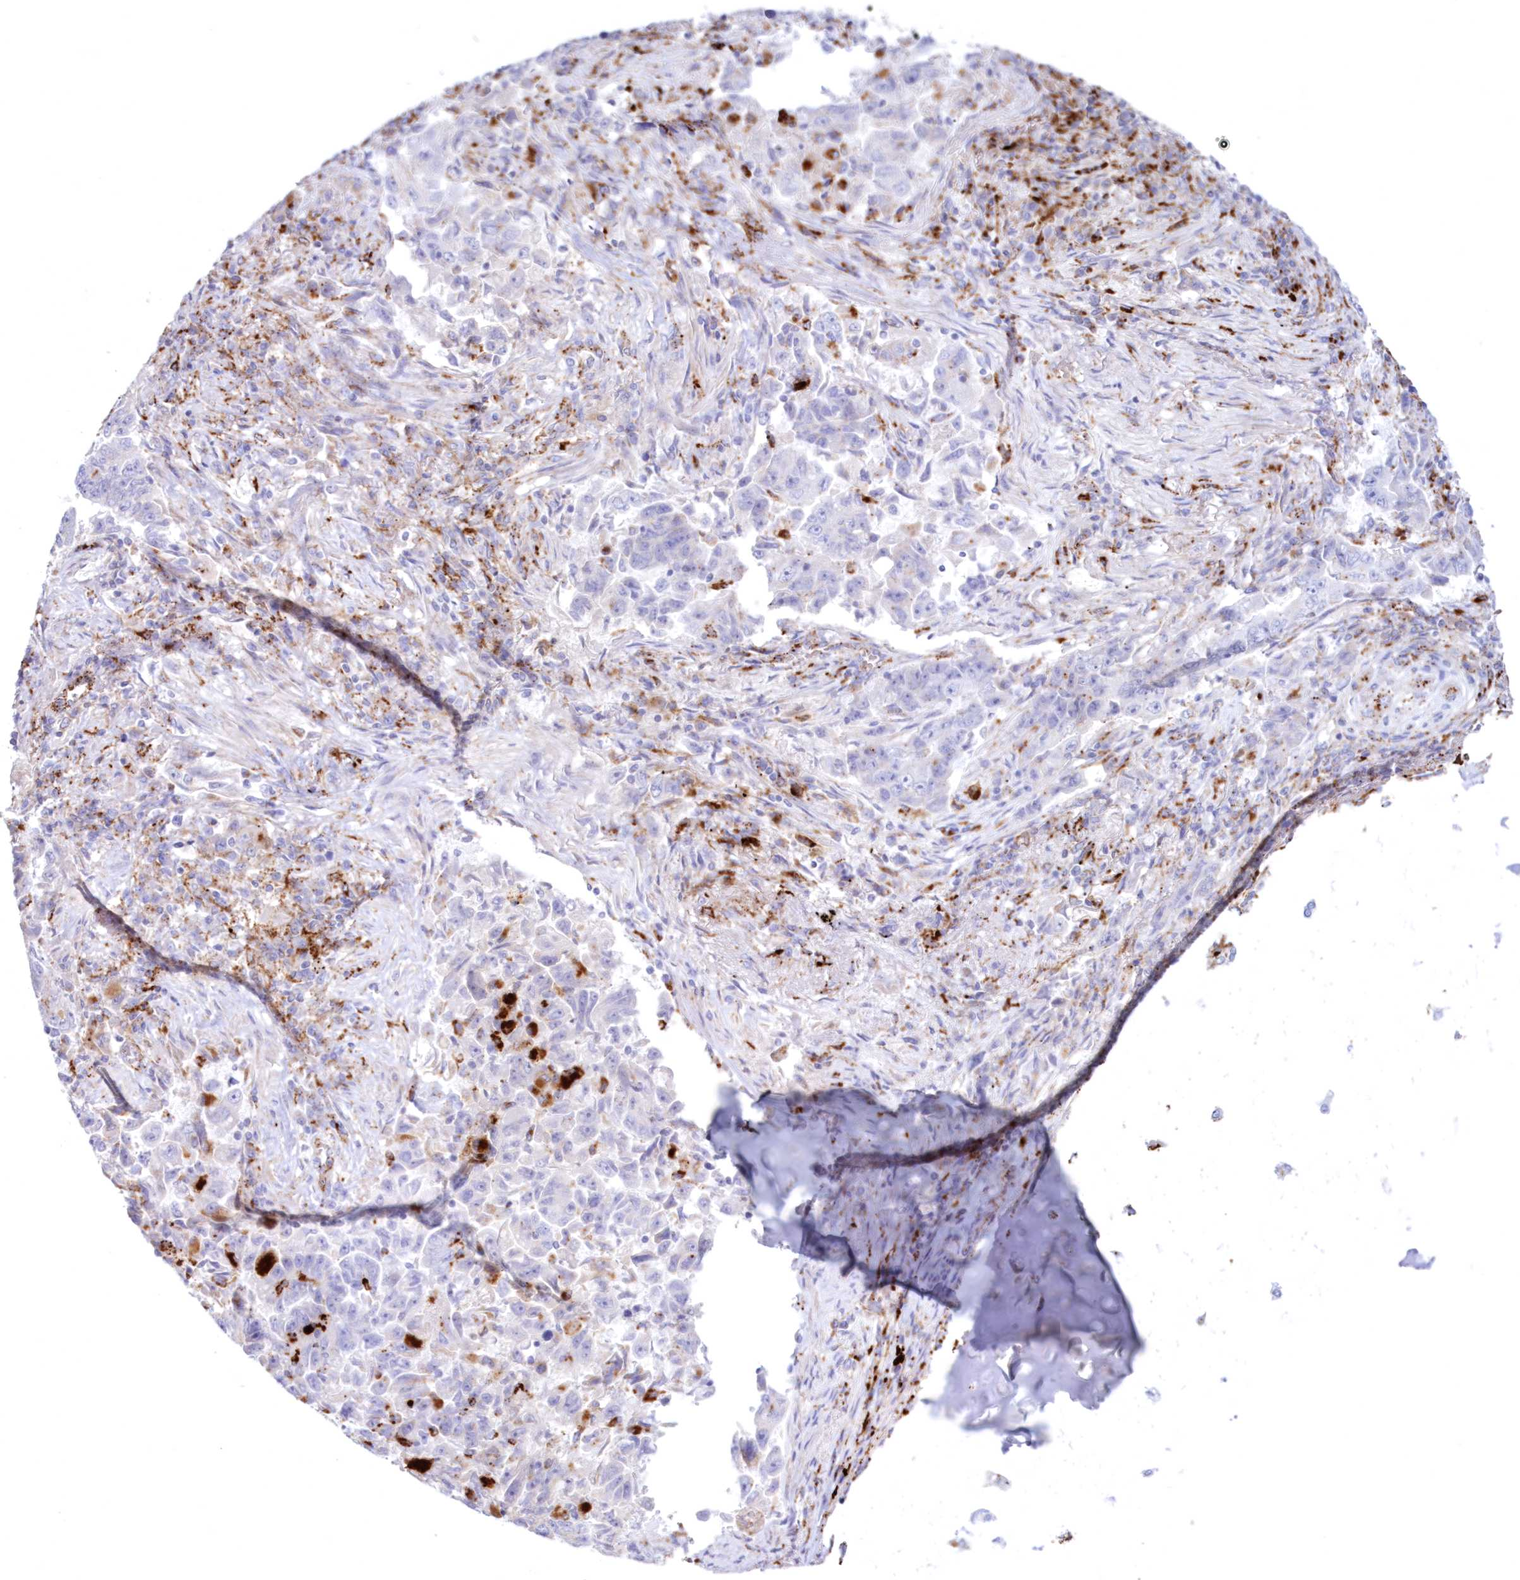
{"staining": {"intensity": "negative", "quantity": "none", "location": "none"}, "tissue": "lung cancer", "cell_type": "Tumor cells", "image_type": "cancer", "snomed": [{"axis": "morphology", "description": "Adenocarcinoma, NOS"}, {"axis": "topography", "description": "Lung"}], "caption": "This is an immunohistochemistry (IHC) photomicrograph of lung cancer (adenocarcinoma). There is no expression in tumor cells.", "gene": "TPP1", "patient": {"sex": "female", "age": 51}}